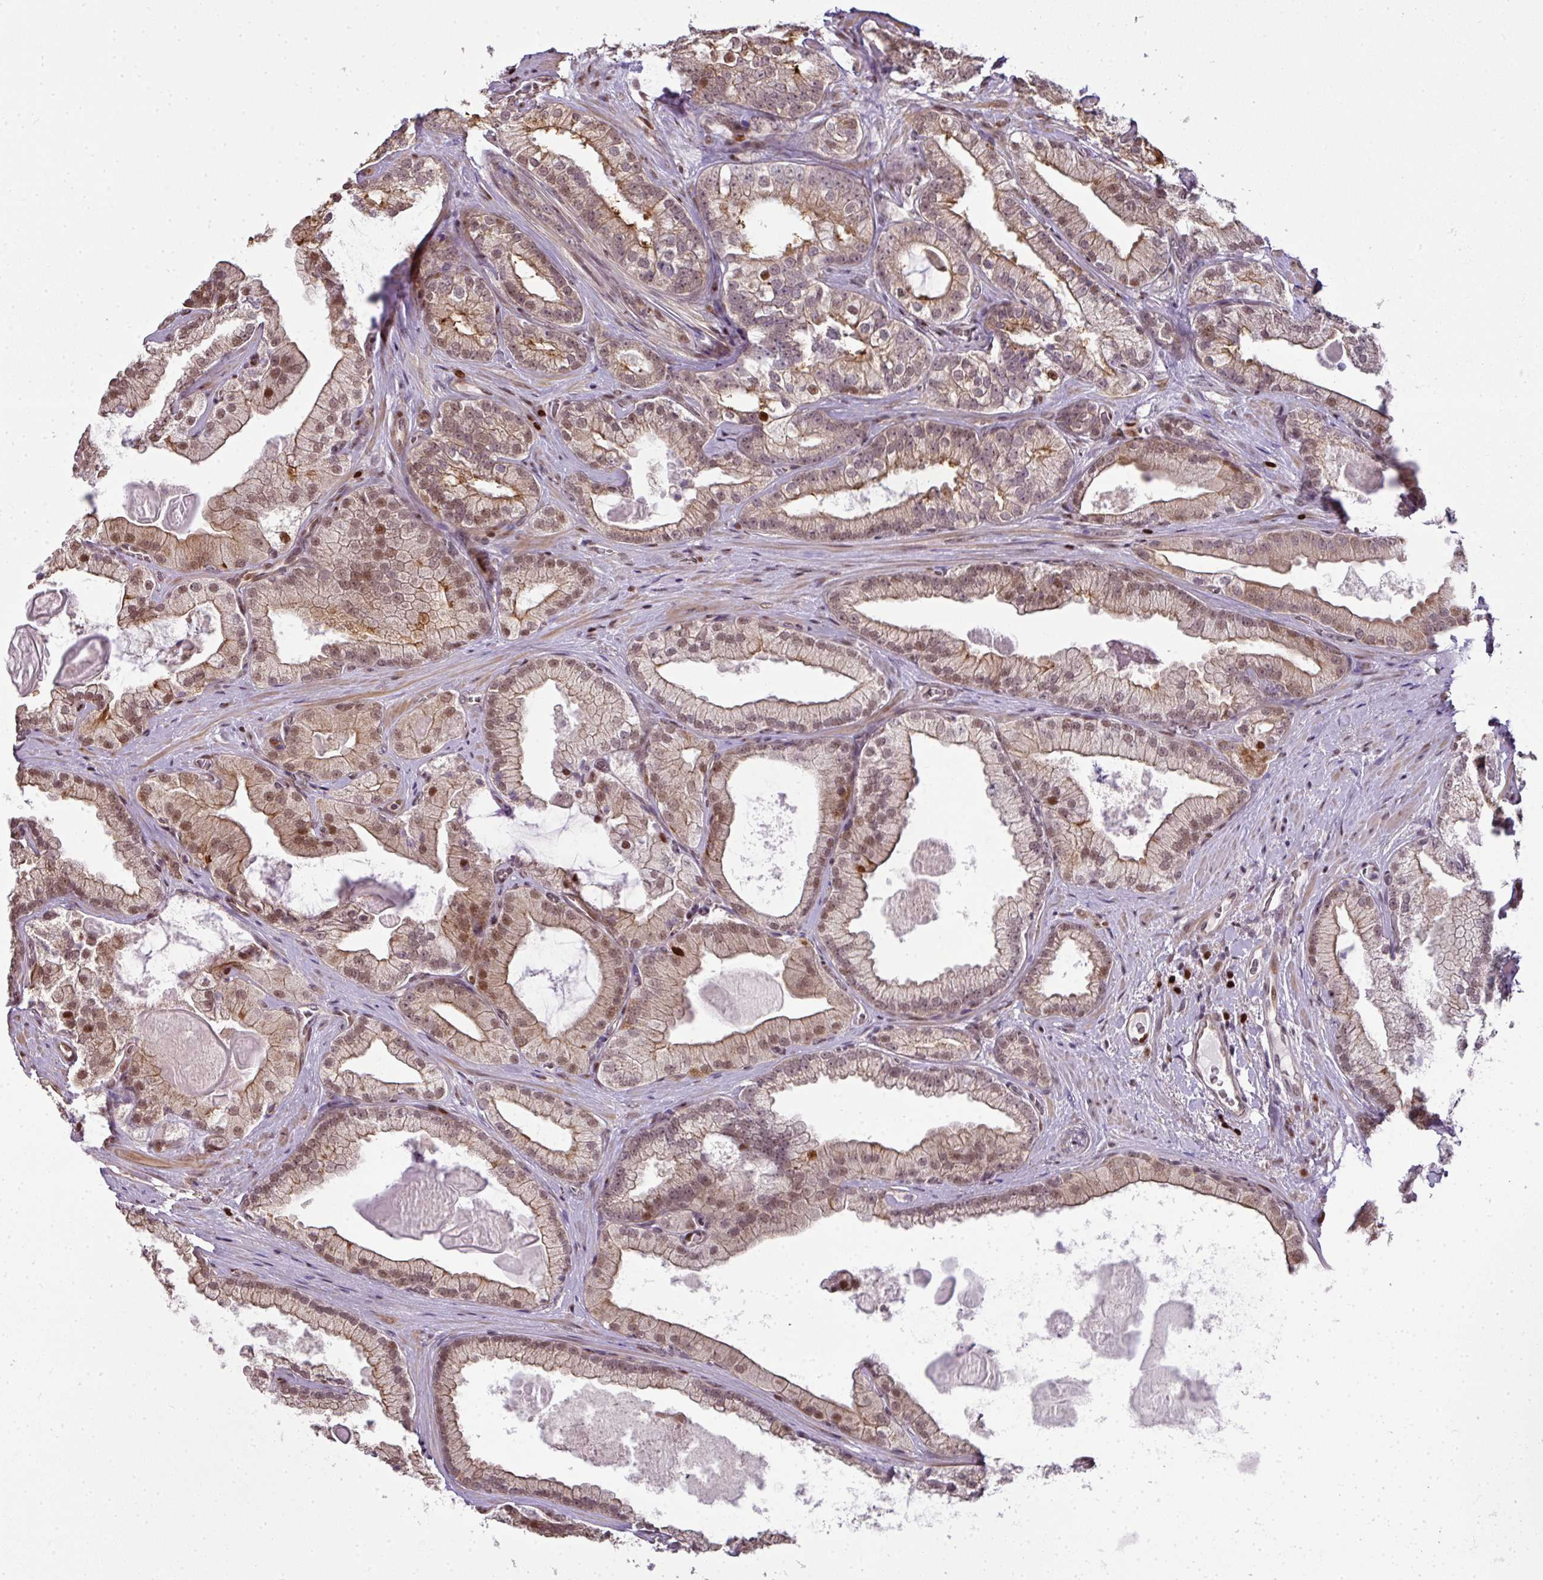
{"staining": {"intensity": "moderate", "quantity": ">75%", "location": "cytoplasmic/membranous,nuclear"}, "tissue": "prostate cancer", "cell_type": "Tumor cells", "image_type": "cancer", "snomed": [{"axis": "morphology", "description": "Adenocarcinoma, High grade"}, {"axis": "topography", "description": "Prostate"}], "caption": "Immunohistochemistry staining of prostate cancer (high-grade adenocarcinoma), which exhibits medium levels of moderate cytoplasmic/membranous and nuclear staining in about >75% of tumor cells indicating moderate cytoplasmic/membranous and nuclear protein staining. The staining was performed using DAB (brown) for protein detection and nuclei were counterstained in hematoxylin (blue).", "gene": "MYSM1", "patient": {"sex": "male", "age": 68}}